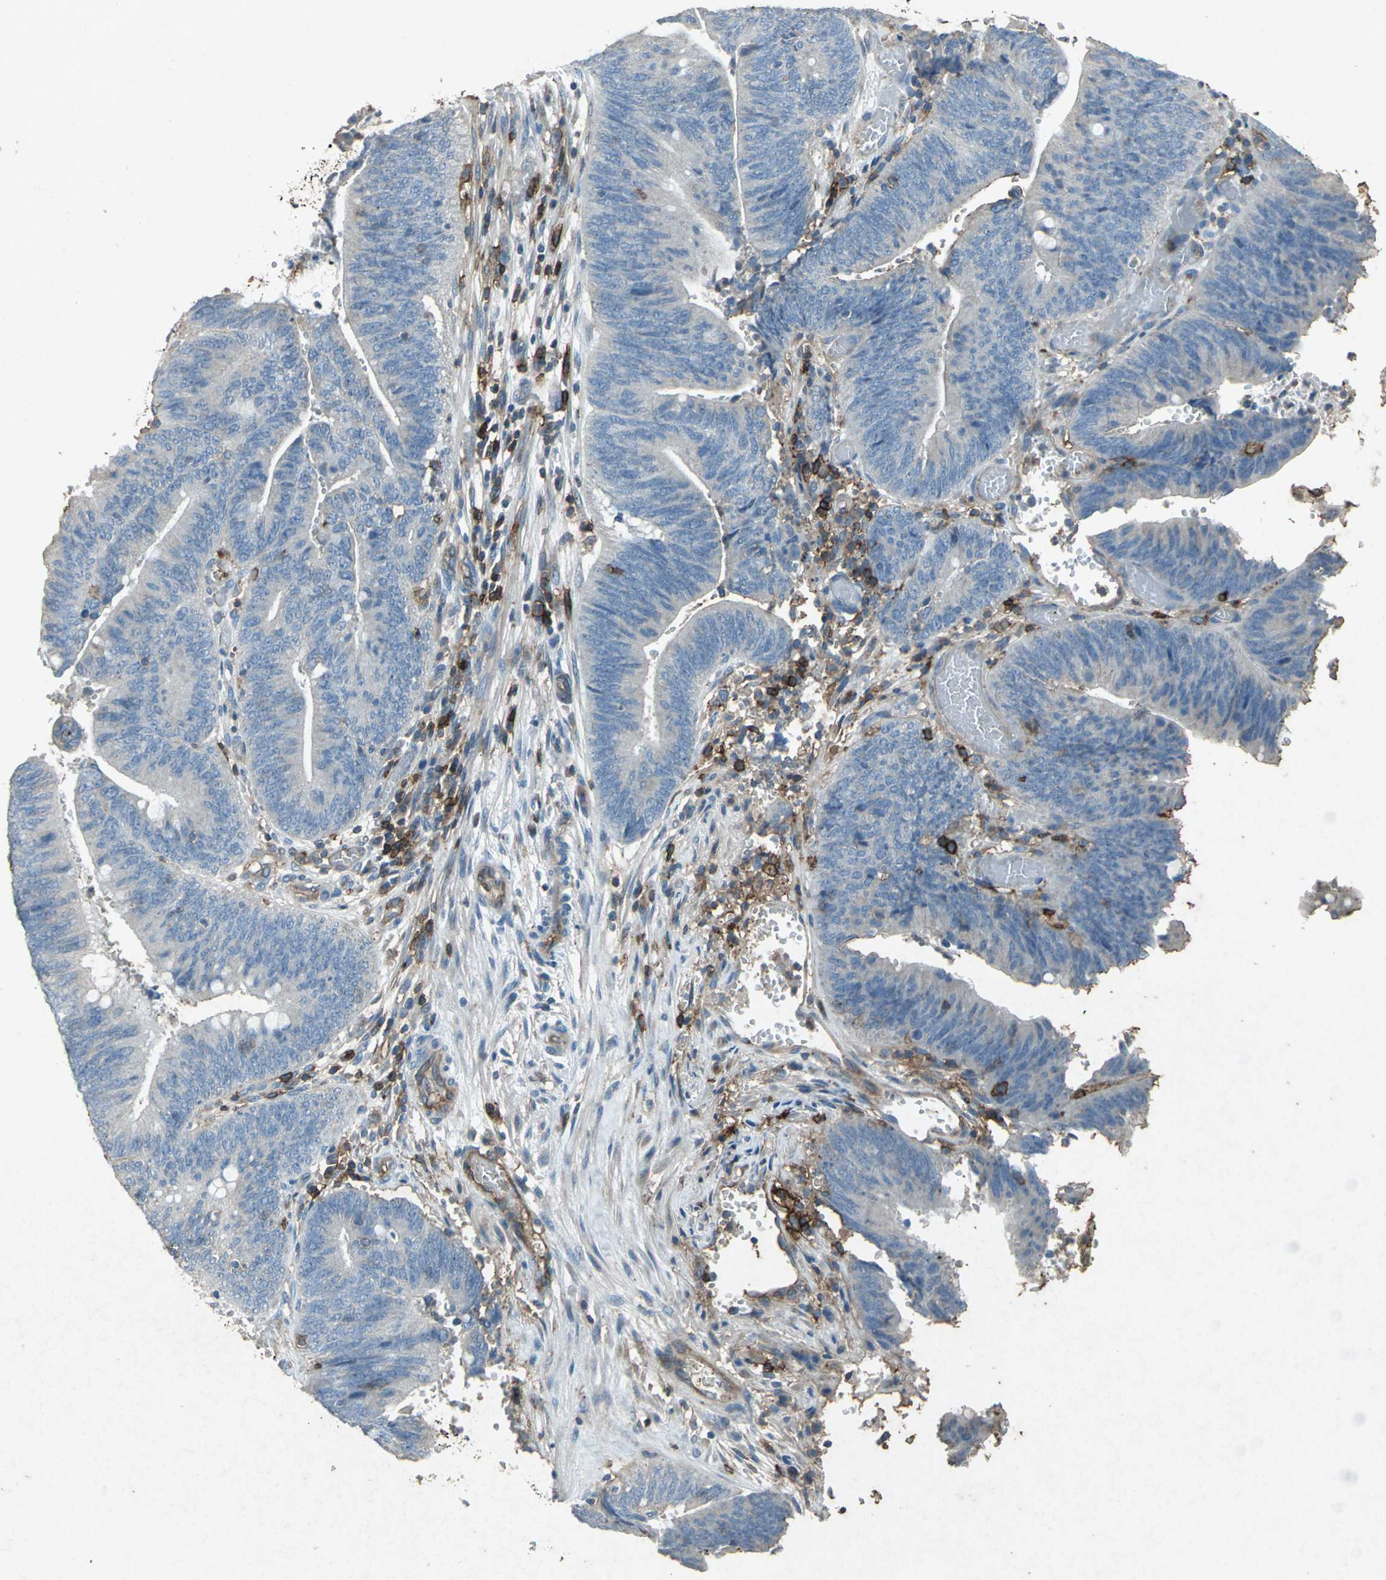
{"staining": {"intensity": "negative", "quantity": "none", "location": "none"}, "tissue": "colorectal cancer", "cell_type": "Tumor cells", "image_type": "cancer", "snomed": [{"axis": "morphology", "description": "Adenocarcinoma, NOS"}, {"axis": "topography", "description": "Rectum"}], "caption": "Protein analysis of colorectal cancer shows no significant staining in tumor cells.", "gene": "CCR6", "patient": {"sex": "female", "age": 66}}